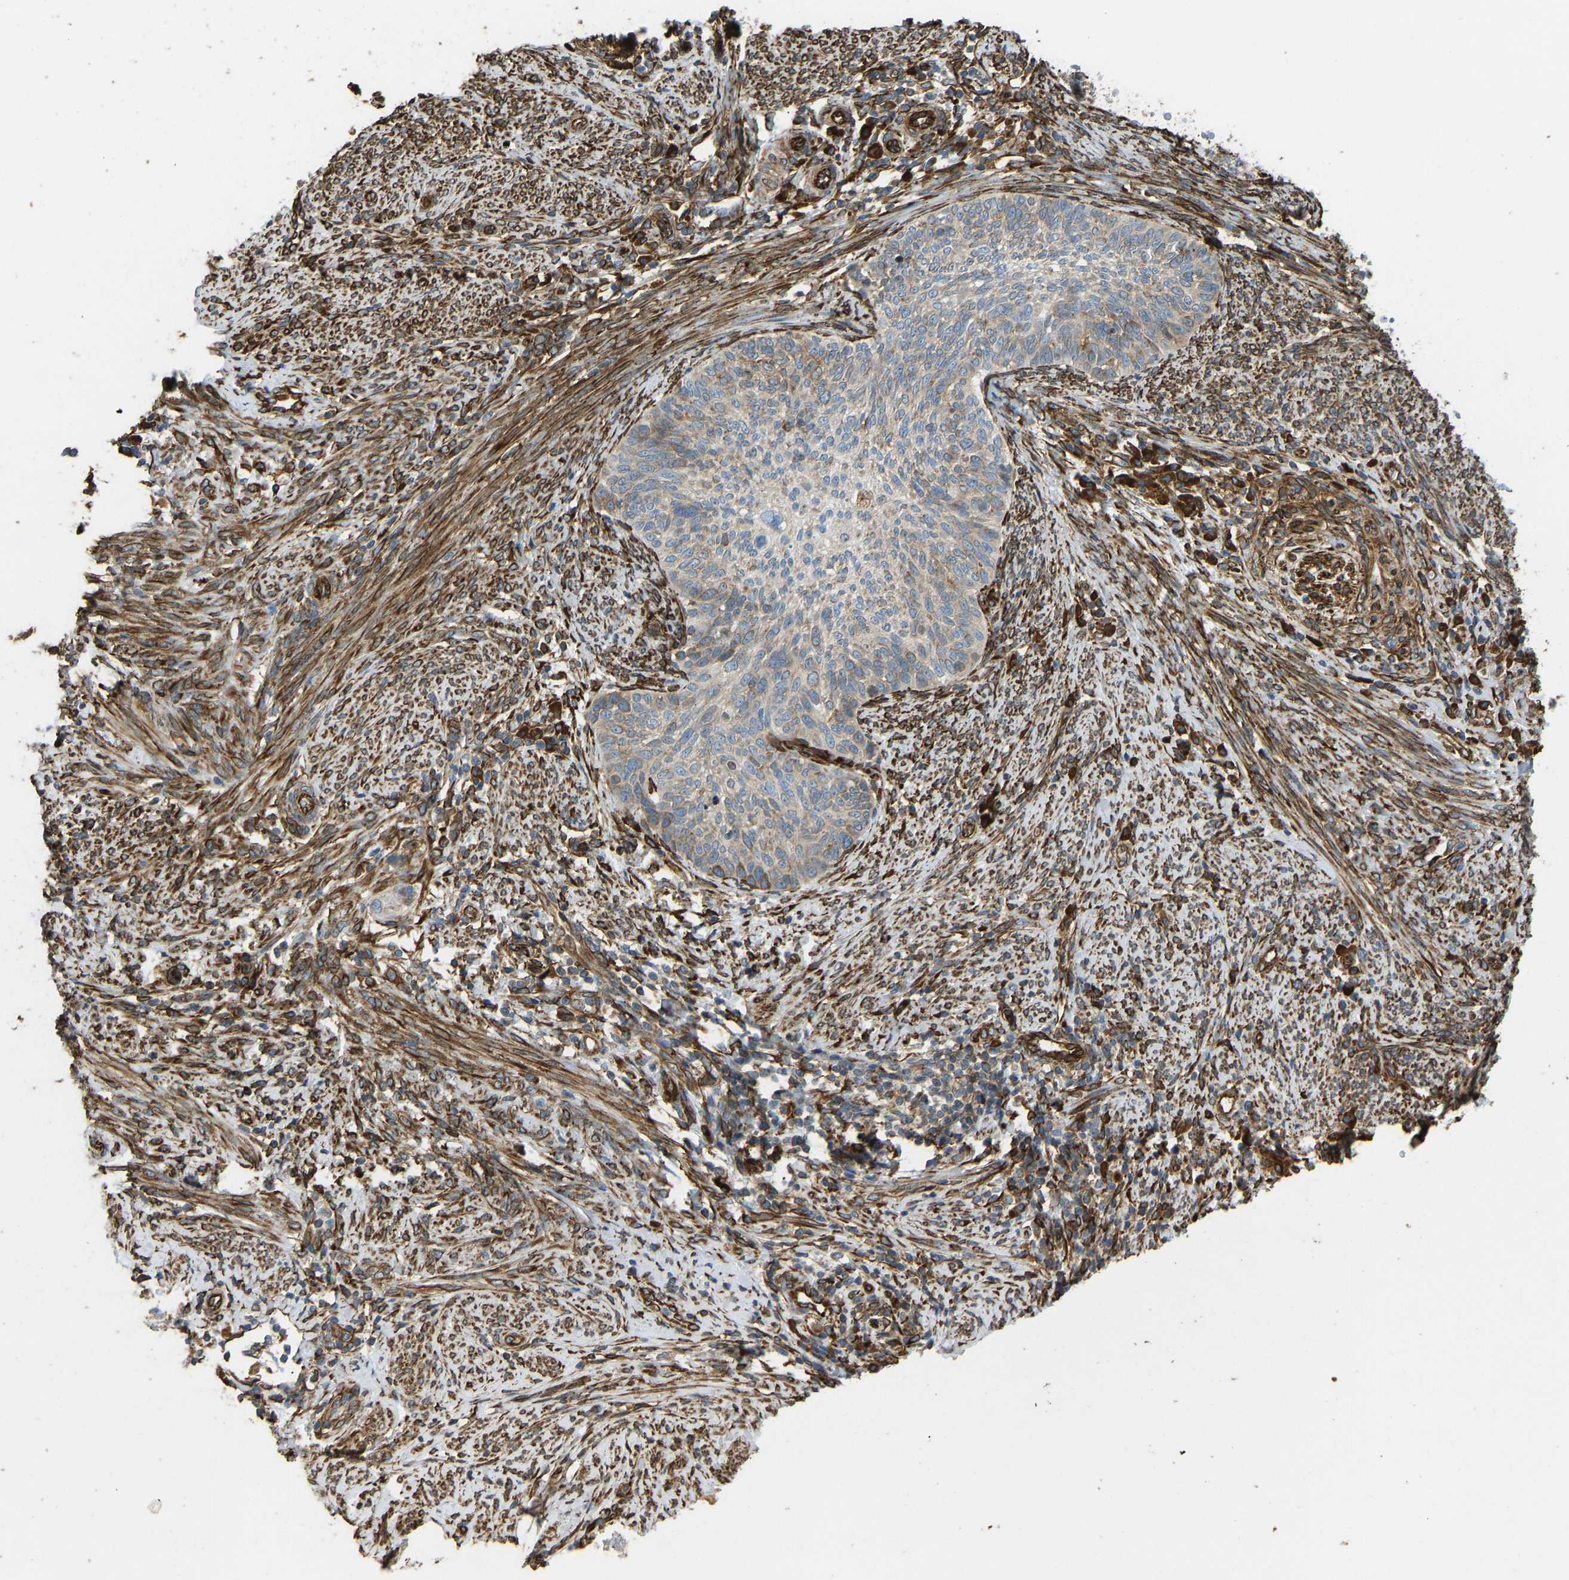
{"staining": {"intensity": "moderate", "quantity": ">75%", "location": "cytoplasmic/membranous"}, "tissue": "cervical cancer", "cell_type": "Tumor cells", "image_type": "cancer", "snomed": [{"axis": "morphology", "description": "Squamous cell carcinoma, NOS"}, {"axis": "topography", "description": "Cervix"}], "caption": "Protein expression analysis of cervical cancer (squamous cell carcinoma) demonstrates moderate cytoplasmic/membranous staining in about >75% of tumor cells. Using DAB (brown) and hematoxylin (blue) stains, captured at high magnification using brightfield microscopy.", "gene": "BEX3", "patient": {"sex": "female", "age": 70}}